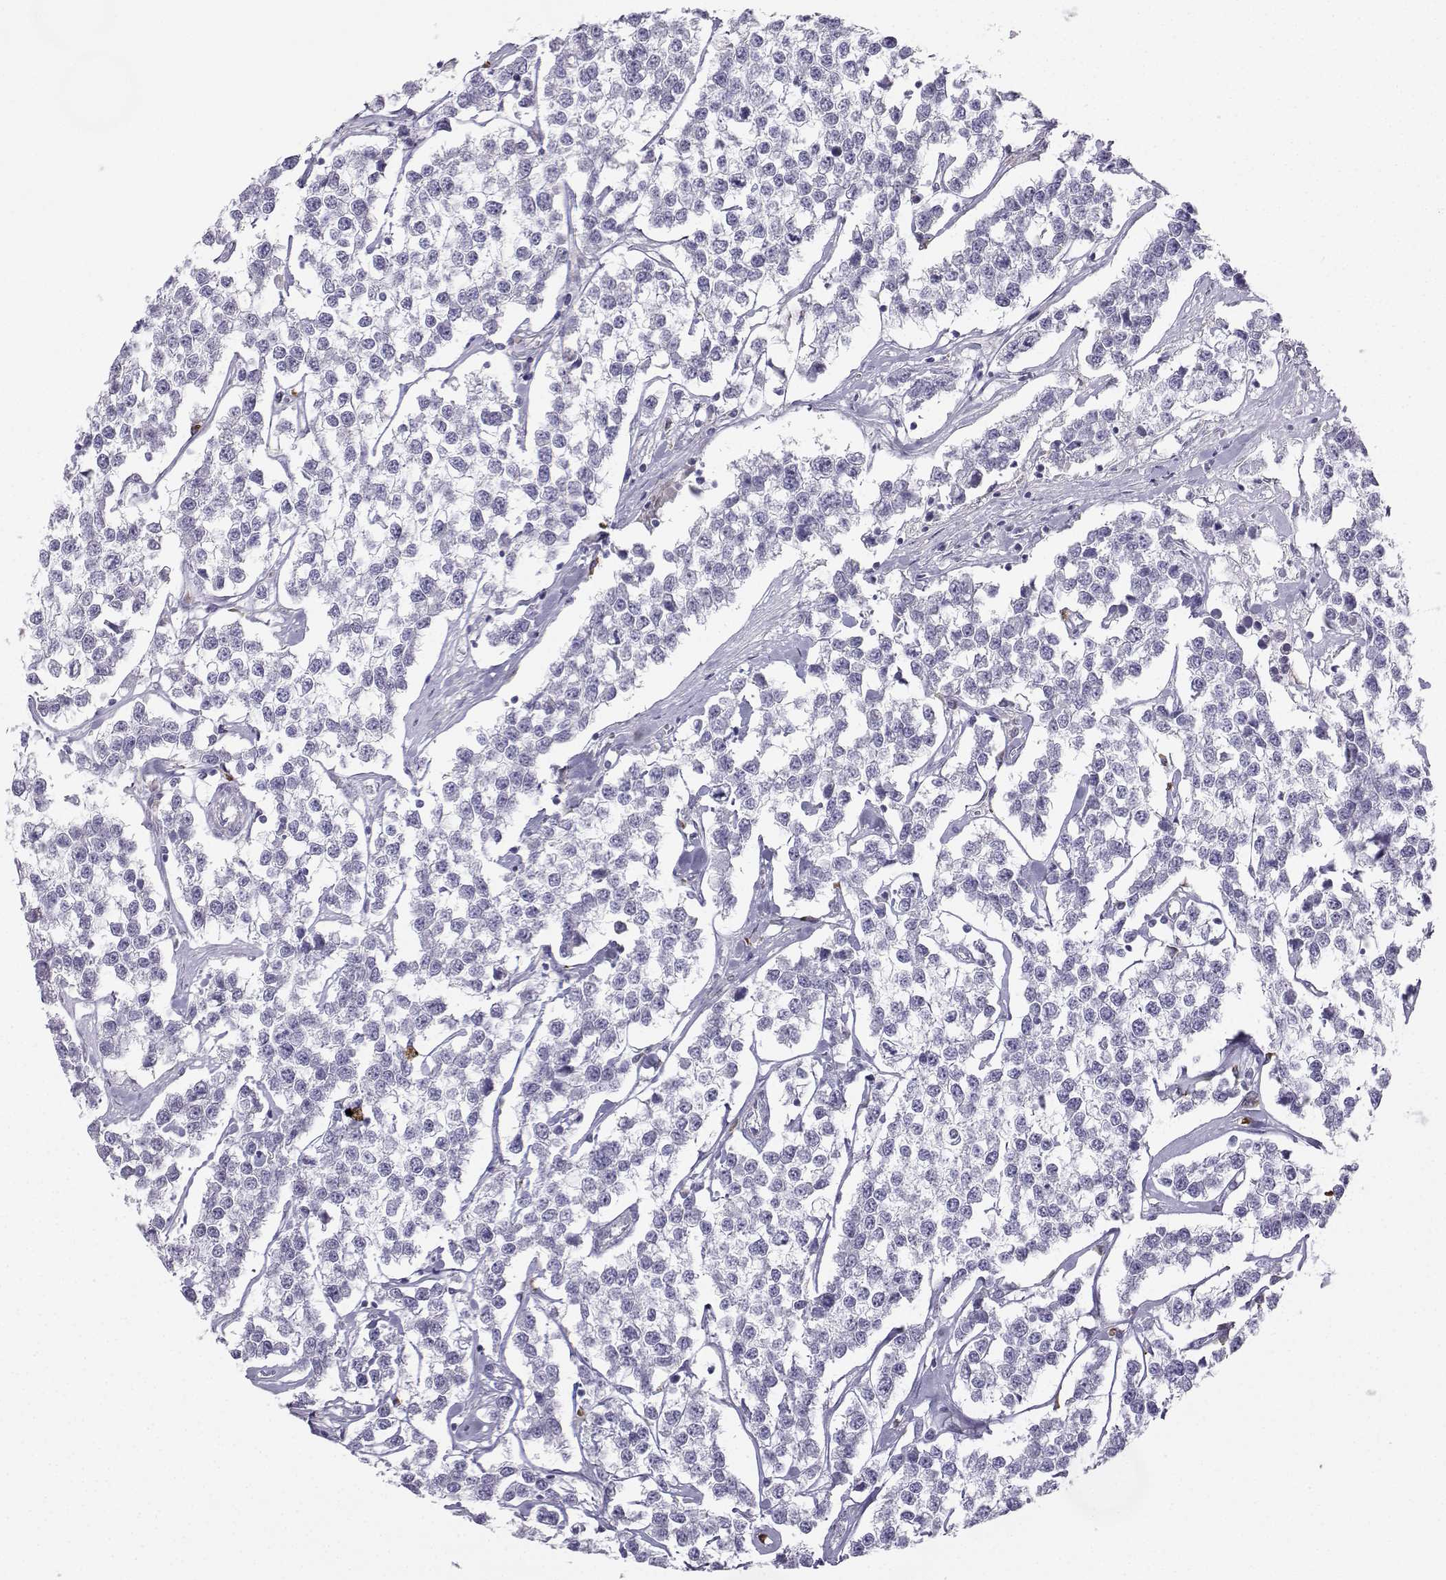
{"staining": {"intensity": "negative", "quantity": "none", "location": "none"}, "tissue": "testis cancer", "cell_type": "Tumor cells", "image_type": "cancer", "snomed": [{"axis": "morphology", "description": "Seminoma, NOS"}, {"axis": "topography", "description": "Testis"}], "caption": "Immunohistochemical staining of seminoma (testis) reveals no significant positivity in tumor cells.", "gene": "DCLK3", "patient": {"sex": "male", "age": 59}}